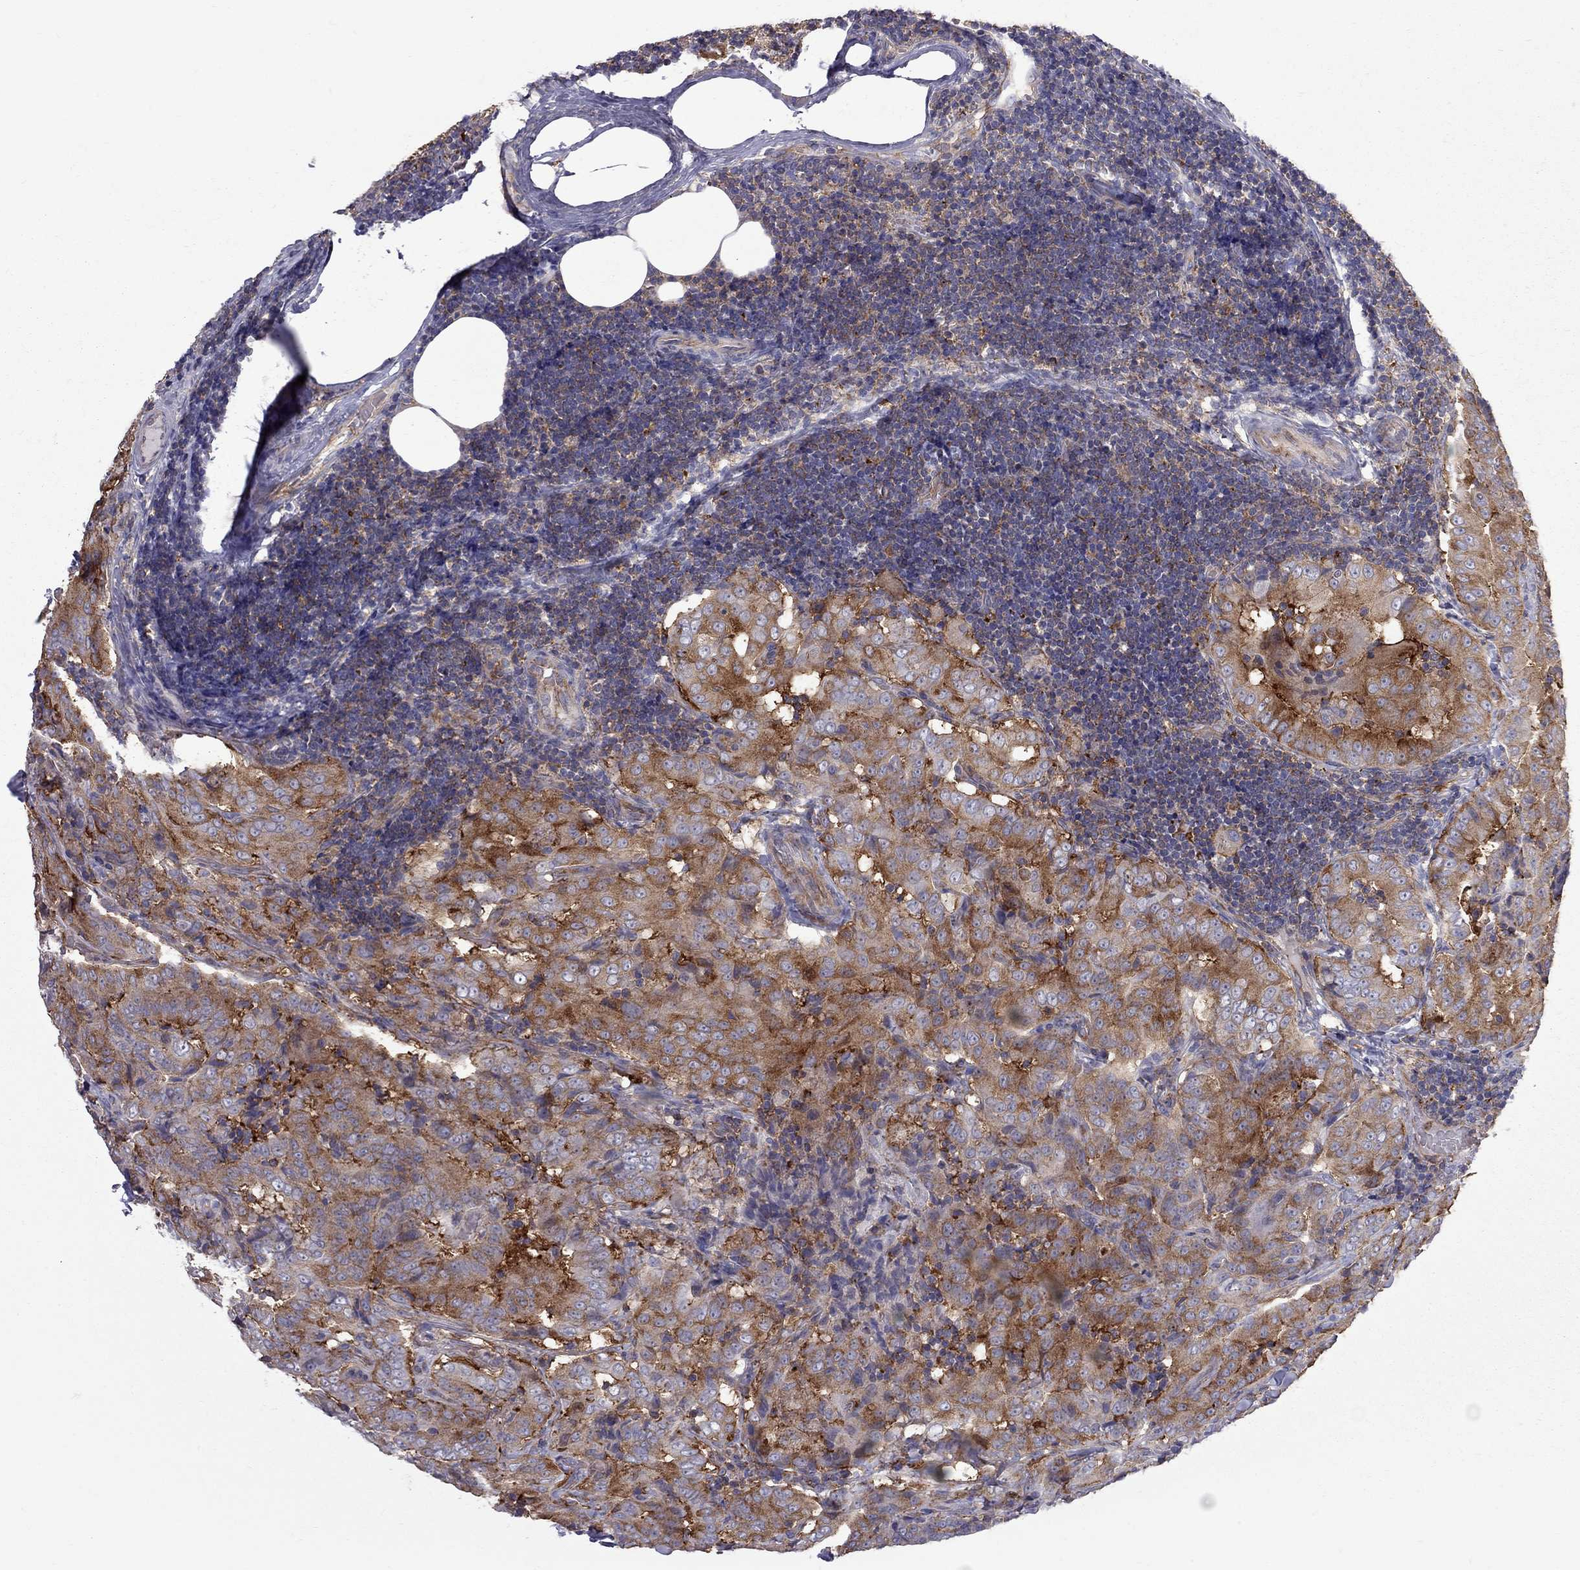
{"staining": {"intensity": "strong", "quantity": ">75%", "location": "cytoplasmic/membranous"}, "tissue": "thyroid cancer", "cell_type": "Tumor cells", "image_type": "cancer", "snomed": [{"axis": "morphology", "description": "Papillary adenocarcinoma, NOS"}, {"axis": "topography", "description": "Thyroid gland"}], "caption": "IHC (DAB) staining of papillary adenocarcinoma (thyroid) demonstrates strong cytoplasmic/membranous protein staining in approximately >75% of tumor cells.", "gene": "EIF4E3", "patient": {"sex": "male", "age": 61}}